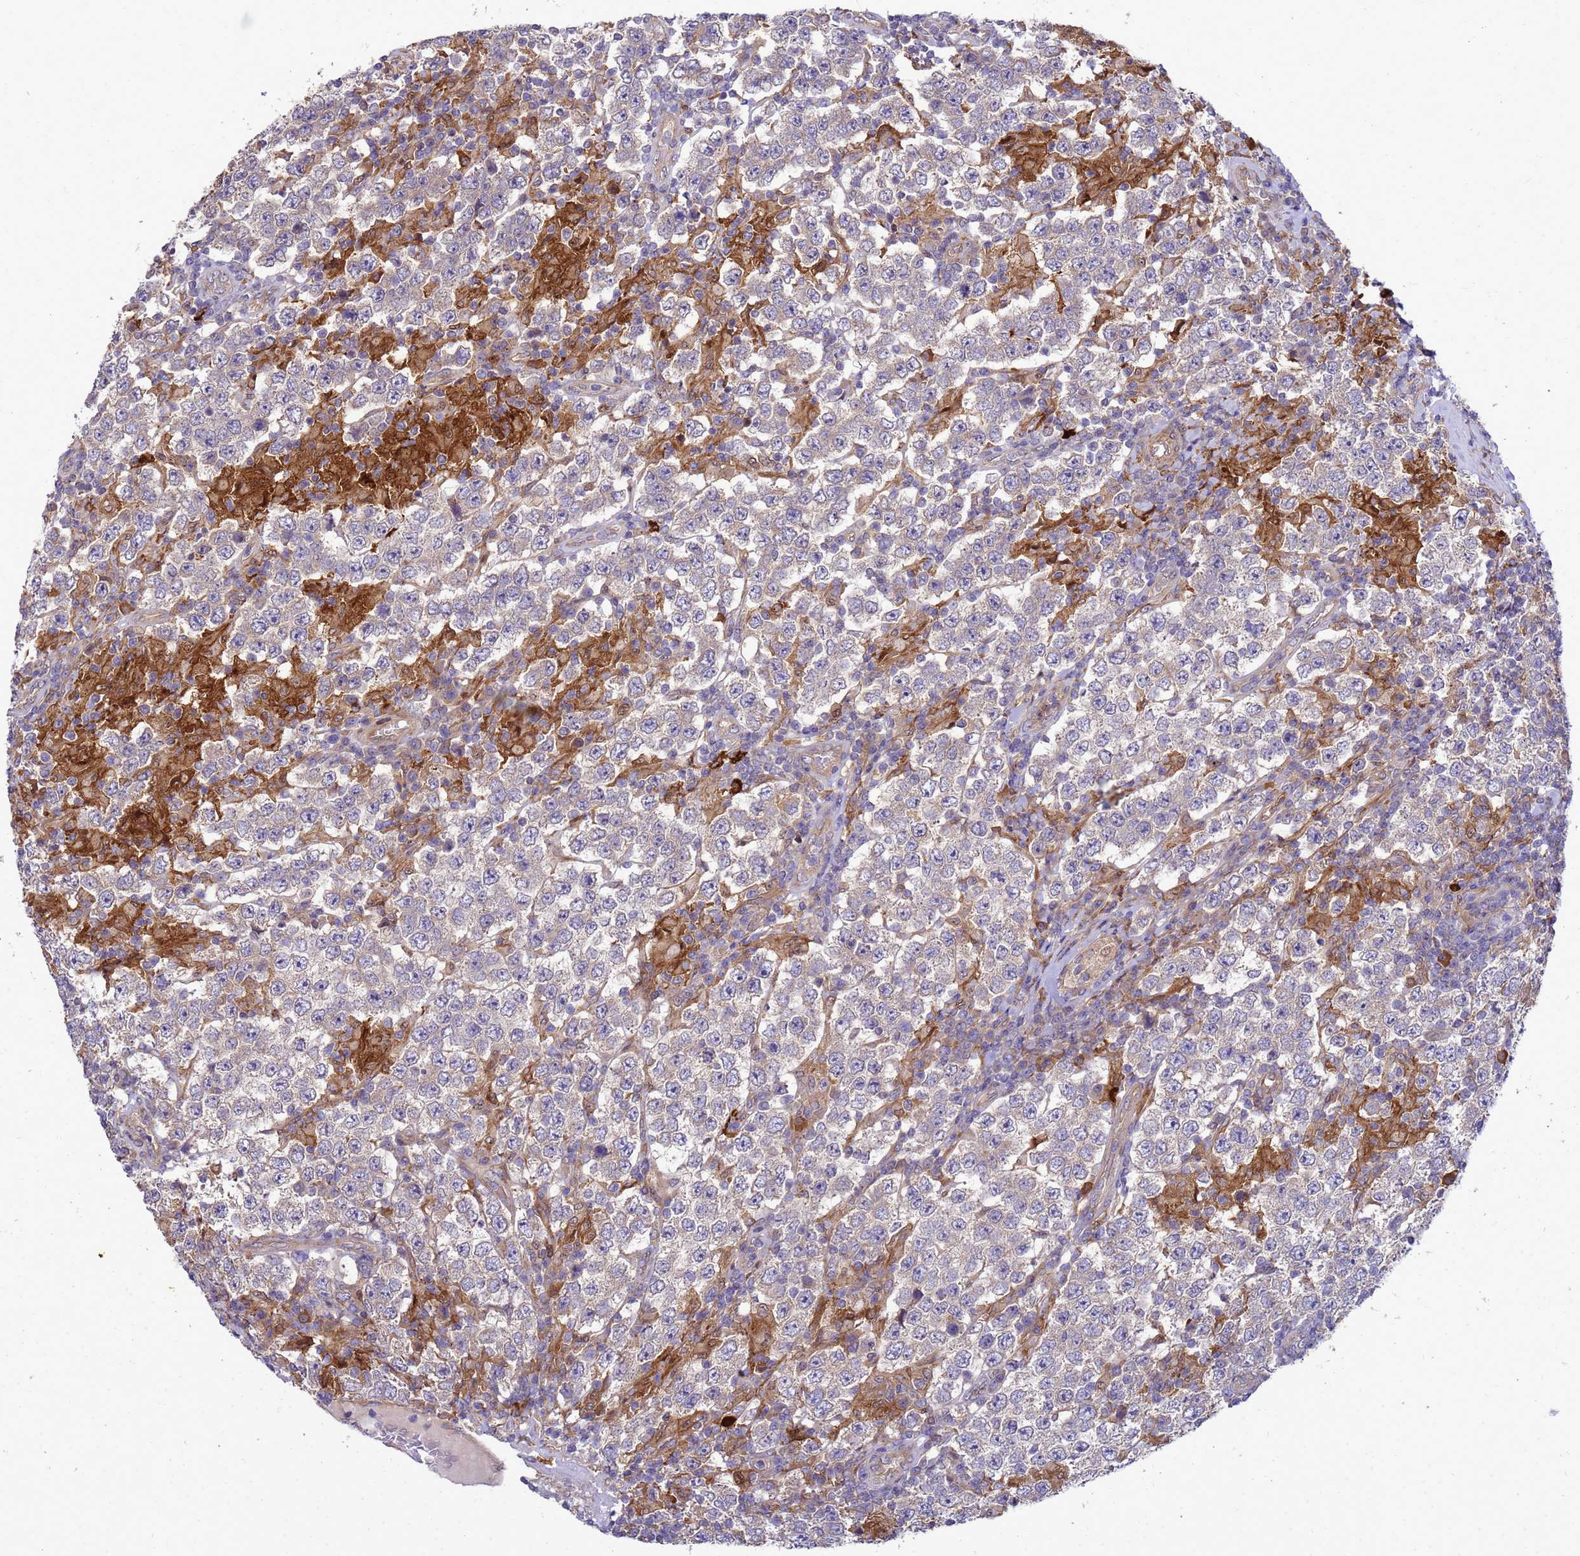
{"staining": {"intensity": "negative", "quantity": "none", "location": "none"}, "tissue": "testis cancer", "cell_type": "Tumor cells", "image_type": "cancer", "snomed": [{"axis": "morphology", "description": "Normal tissue, NOS"}, {"axis": "morphology", "description": "Urothelial carcinoma, High grade"}, {"axis": "morphology", "description": "Seminoma, NOS"}, {"axis": "morphology", "description": "Carcinoma, Embryonal, NOS"}, {"axis": "topography", "description": "Urinary bladder"}, {"axis": "topography", "description": "Testis"}], "caption": "This micrograph is of testis cancer (seminoma) stained with immunohistochemistry (IHC) to label a protein in brown with the nuclei are counter-stained blue. There is no expression in tumor cells.", "gene": "RNF215", "patient": {"sex": "male", "age": 41}}